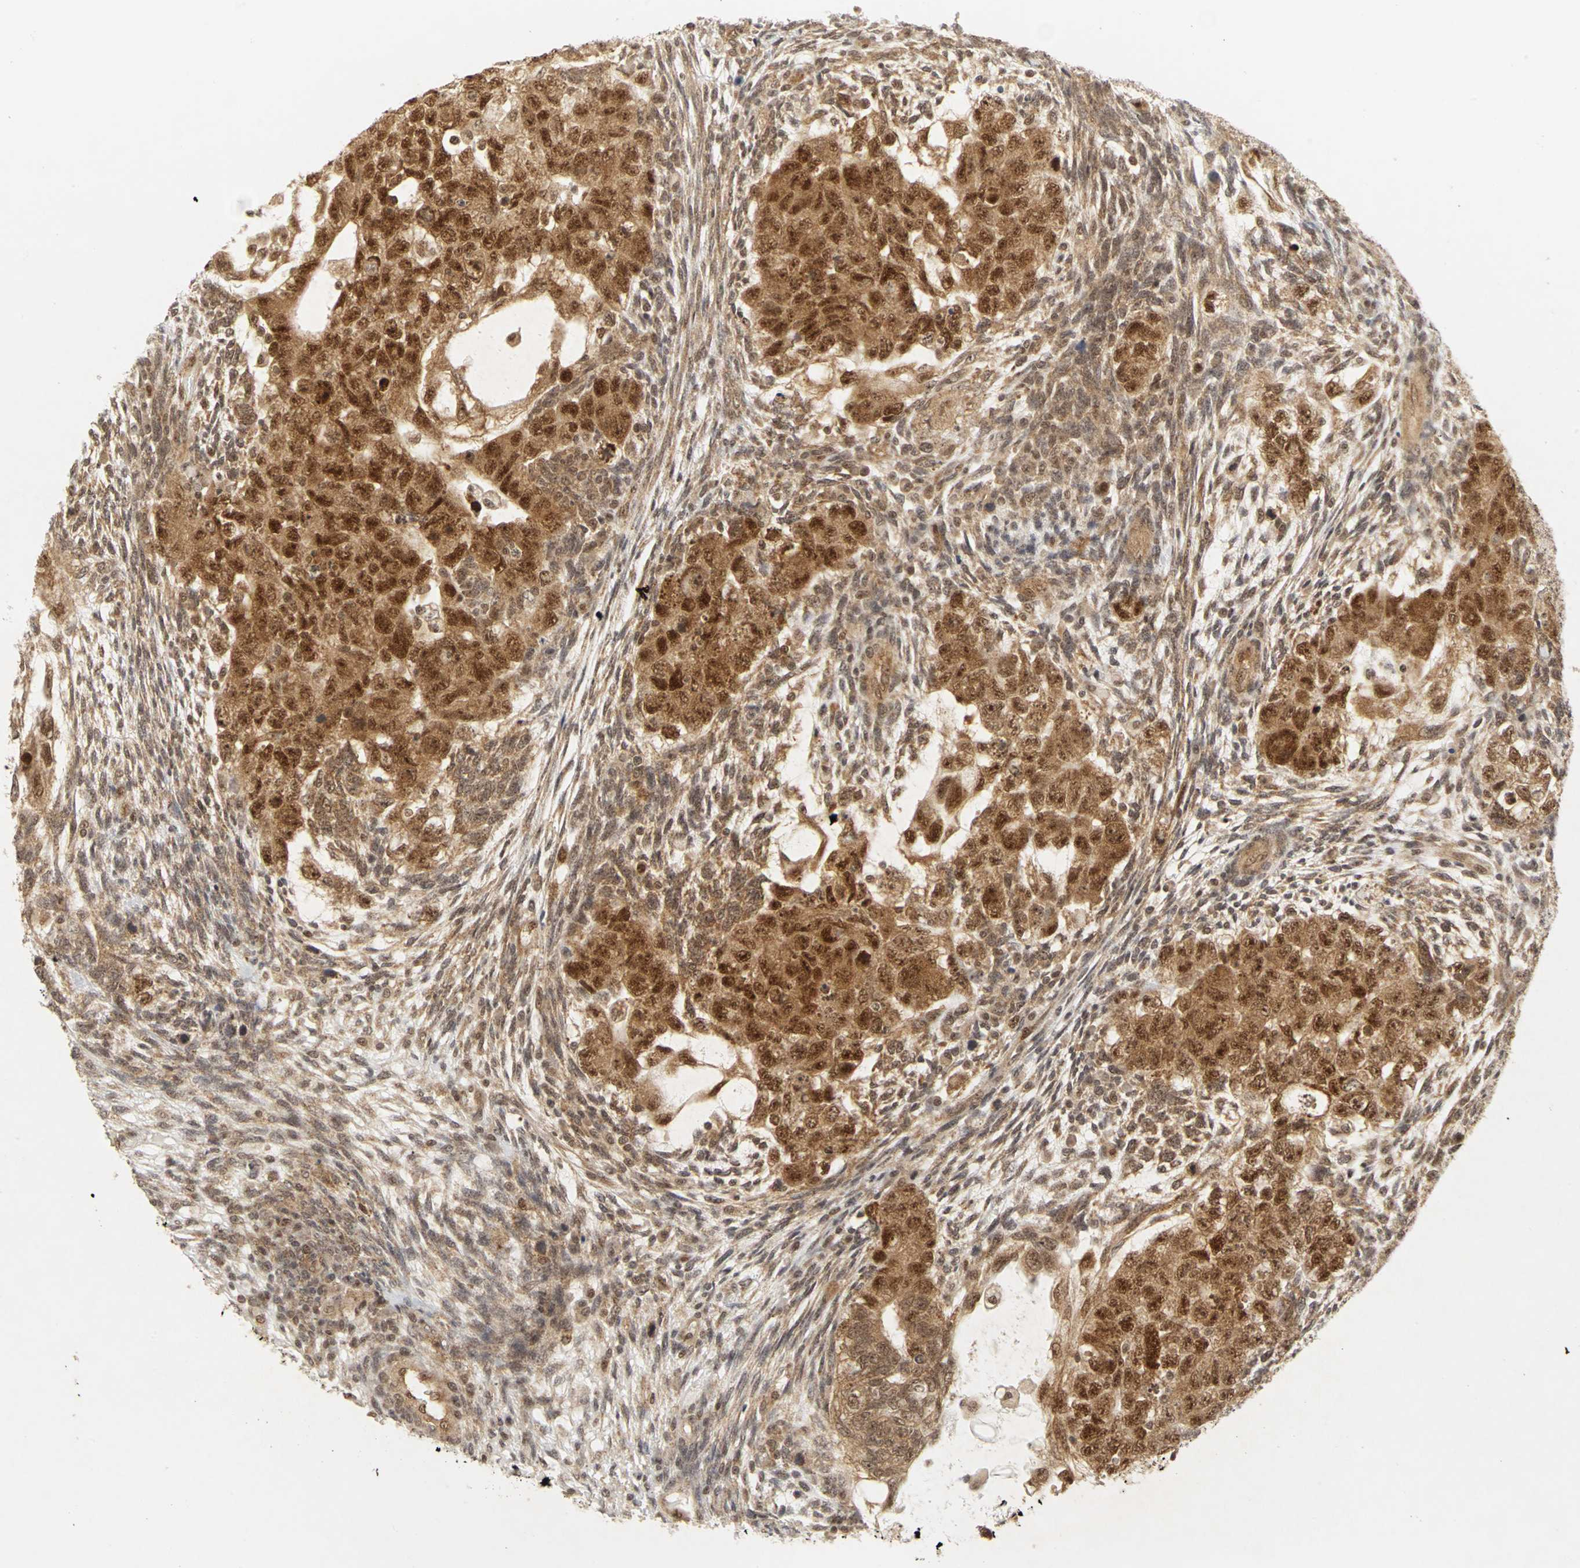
{"staining": {"intensity": "strong", "quantity": ">75%", "location": "cytoplasmic/membranous,nuclear"}, "tissue": "testis cancer", "cell_type": "Tumor cells", "image_type": "cancer", "snomed": [{"axis": "morphology", "description": "Normal tissue, NOS"}, {"axis": "morphology", "description": "Carcinoma, Embryonal, NOS"}, {"axis": "topography", "description": "Testis"}], "caption": "An IHC micrograph of neoplastic tissue is shown. Protein staining in brown labels strong cytoplasmic/membranous and nuclear positivity in testis cancer (embryonal carcinoma) within tumor cells.", "gene": "CSNK2B", "patient": {"sex": "male", "age": 36}}